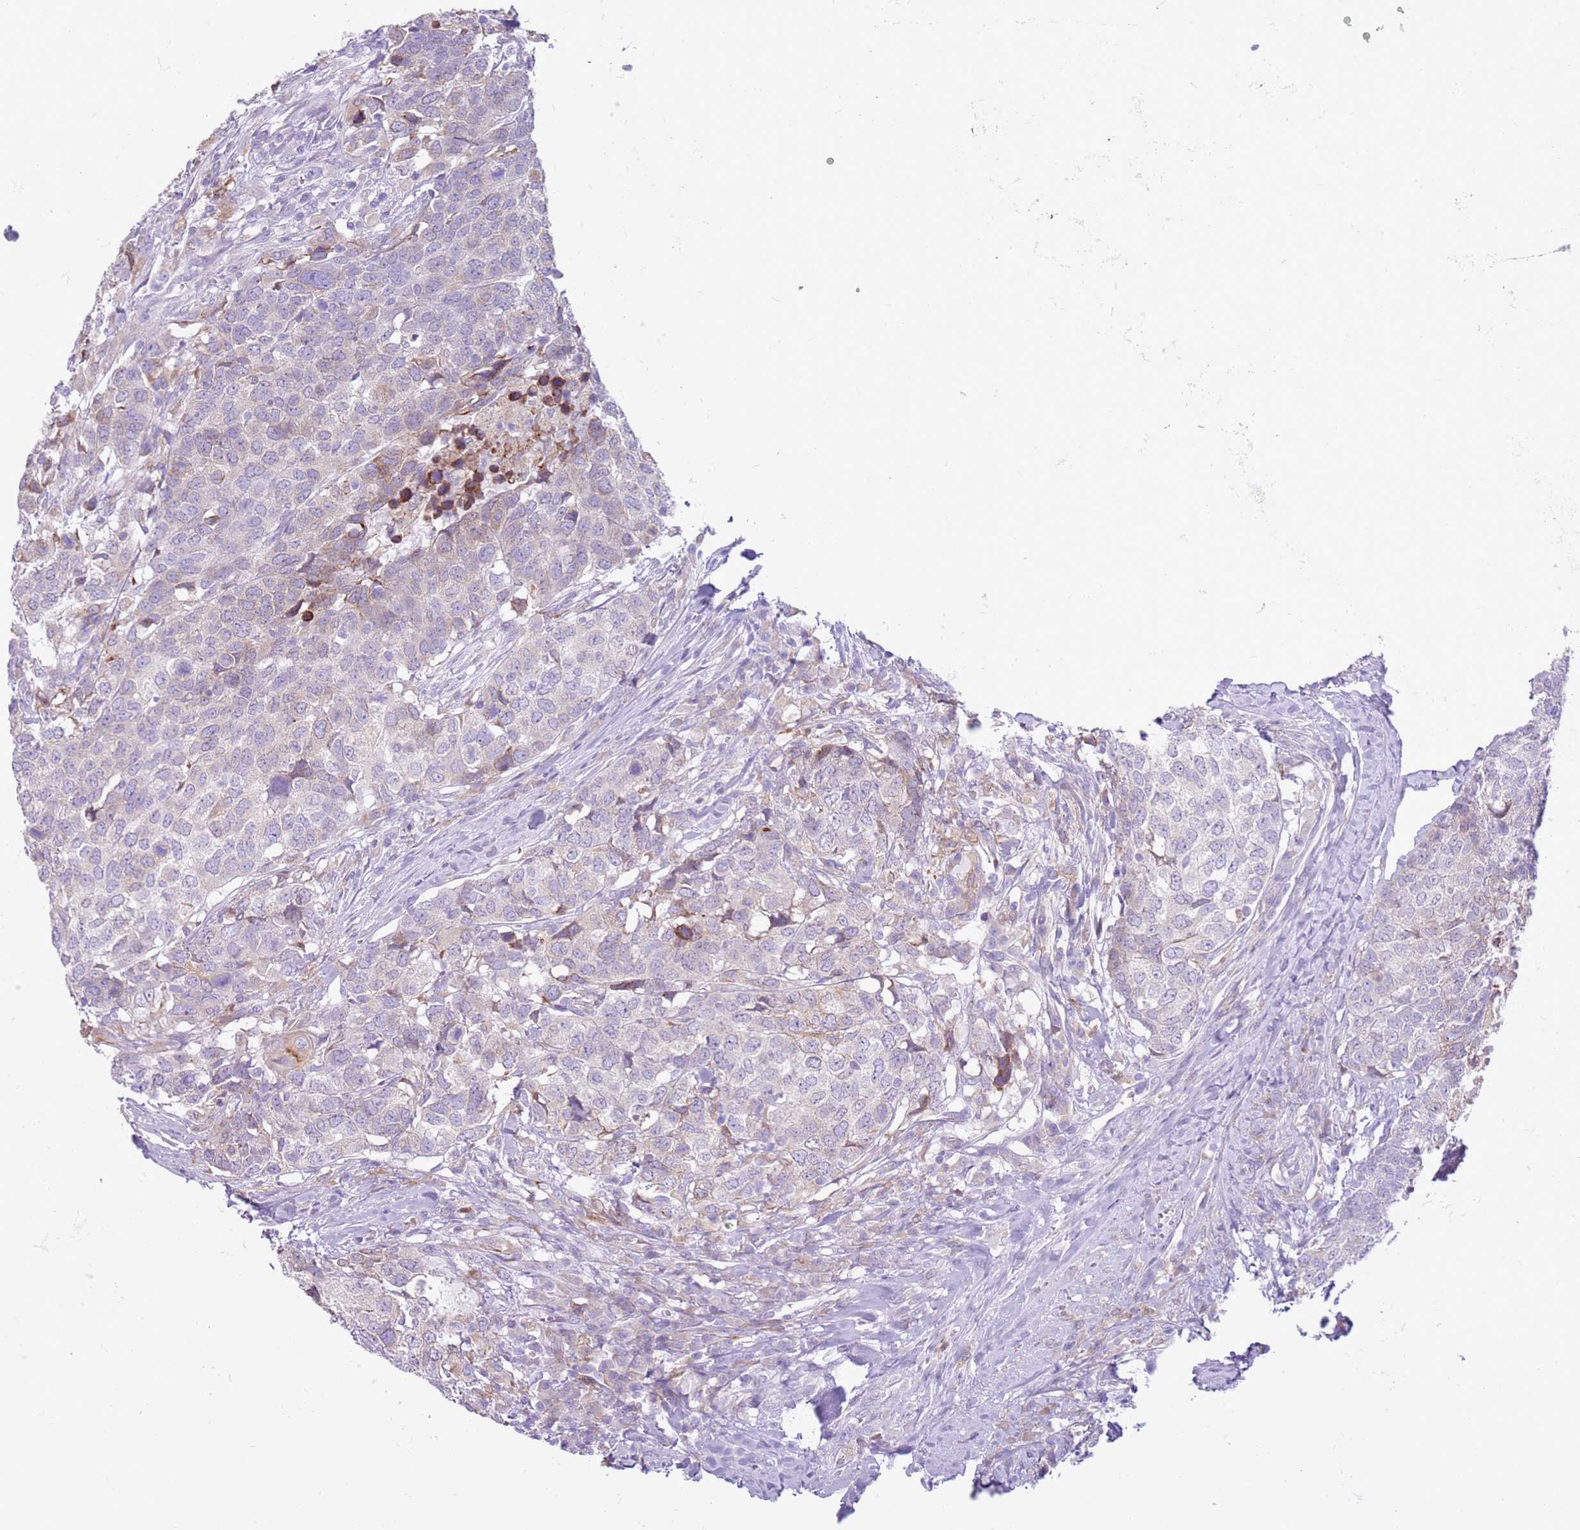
{"staining": {"intensity": "weak", "quantity": "<25%", "location": "cytoplasmic/membranous"}, "tissue": "head and neck cancer", "cell_type": "Tumor cells", "image_type": "cancer", "snomed": [{"axis": "morphology", "description": "Normal tissue, NOS"}, {"axis": "morphology", "description": "Squamous cell carcinoma, NOS"}, {"axis": "topography", "description": "Skeletal muscle"}, {"axis": "topography", "description": "Vascular tissue"}, {"axis": "topography", "description": "Peripheral nerve tissue"}, {"axis": "topography", "description": "Head-Neck"}], "caption": "Photomicrograph shows no significant protein expression in tumor cells of head and neck squamous cell carcinoma.", "gene": "OAF", "patient": {"sex": "male", "age": 66}}